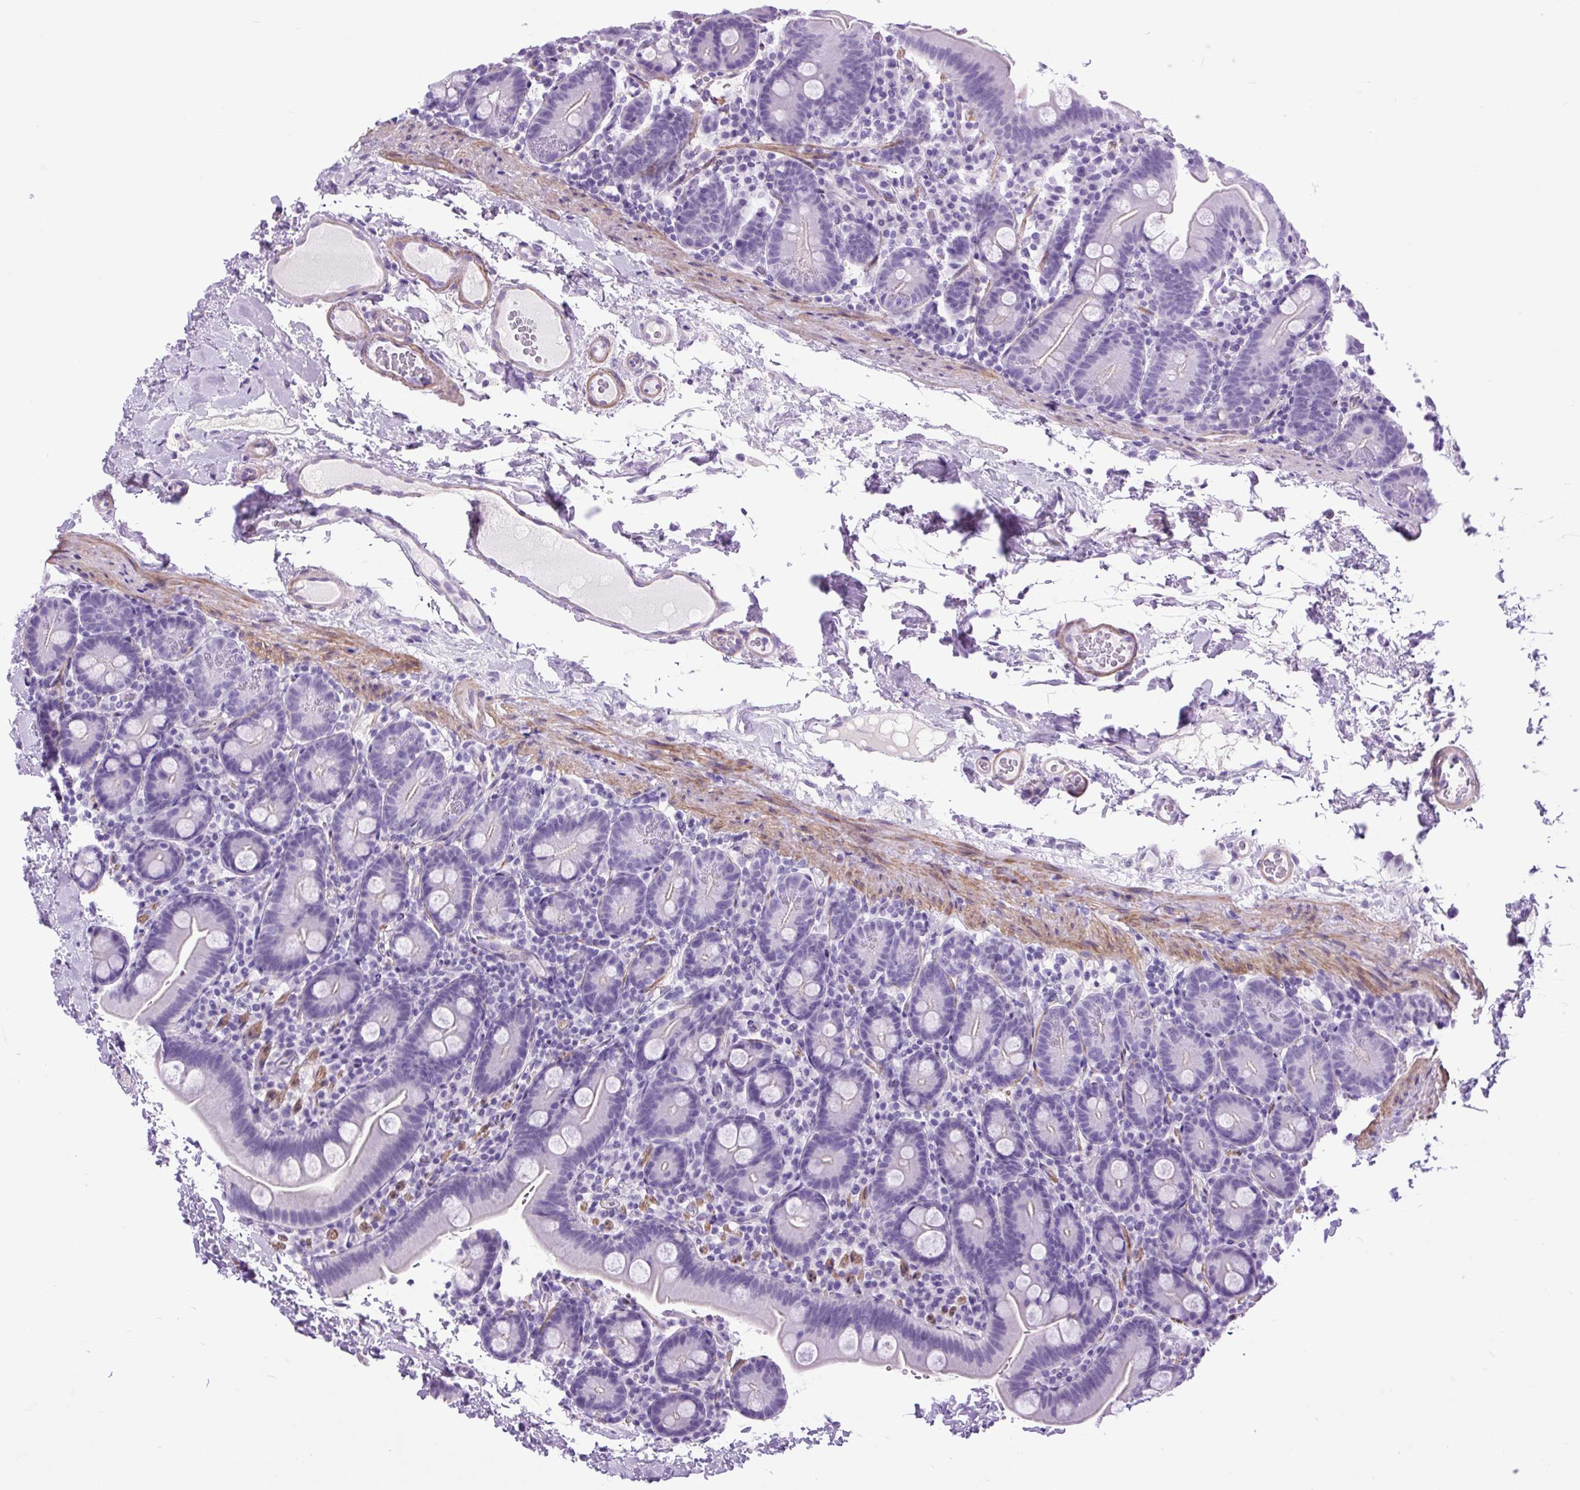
{"staining": {"intensity": "negative", "quantity": "none", "location": "none"}, "tissue": "small intestine", "cell_type": "Glandular cells", "image_type": "normal", "snomed": [{"axis": "morphology", "description": "Normal tissue, NOS"}, {"axis": "topography", "description": "Small intestine"}], "caption": "An immunohistochemistry photomicrograph of unremarkable small intestine is shown. There is no staining in glandular cells of small intestine.", "gene": "DPP6", "patient": {"sex": "female", "age": 68}}